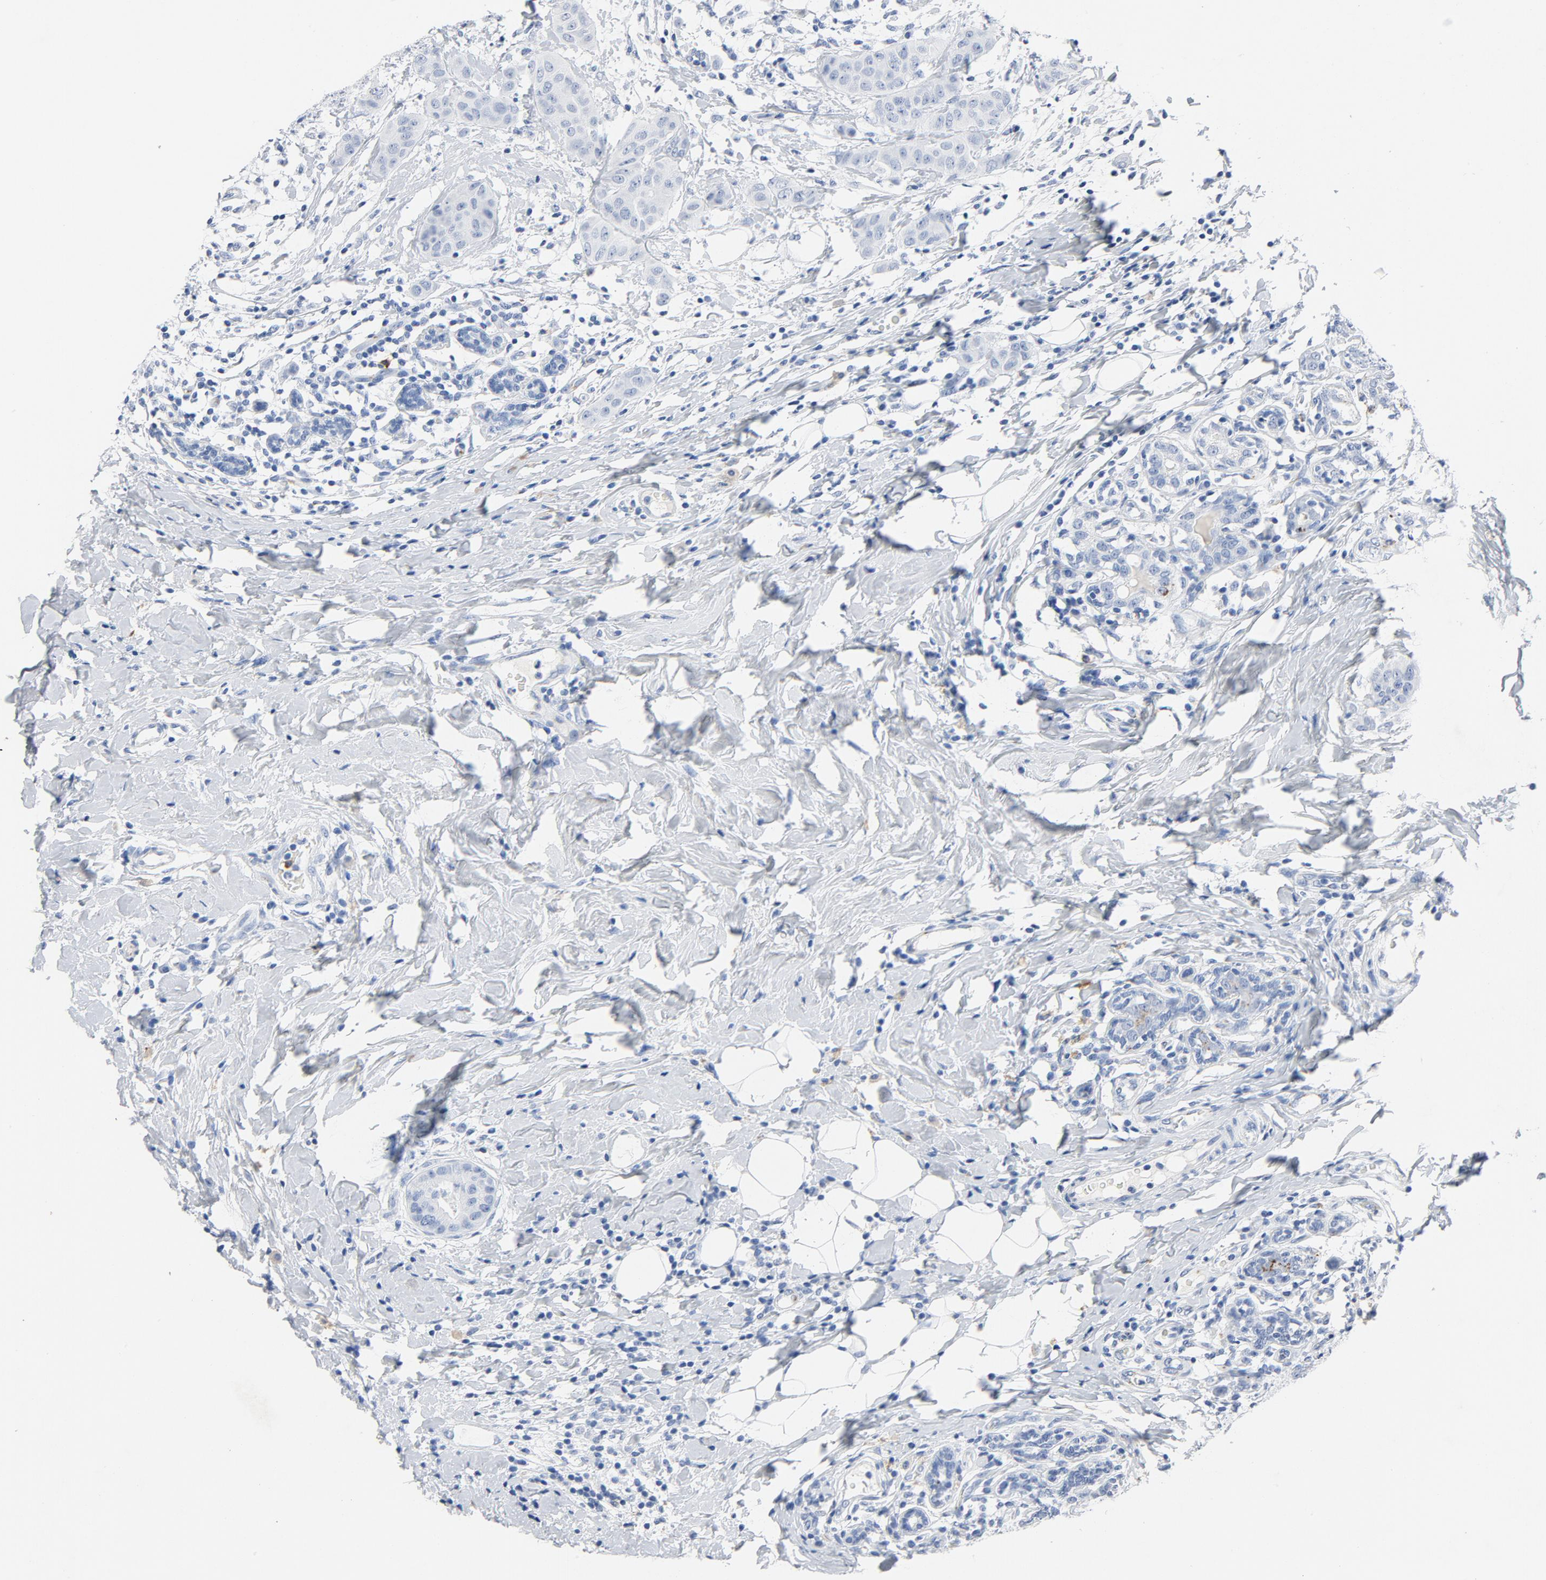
{"staining": {"intensity": "weak", "quantity": "<25%", "location": "cytoplasmic/membranous"}, "tissue": "breast cancer", "cell_type": "Tumor cells", "image_type": "cancer", "snomed": [{"axis": "morphology", "description": "Duct carcinoma"}, {"axis": "topography", "description": "Breast"}], "caption": "DAB (3,3'-diaminobenzidine) immunohistochemical staining of breast invasive ductal carcinoma displays no significant expression in tumor cells. Nuclei are stained in blue.", "gene": "PTPRB", "patient": {"sex": "female", "age": 40}}